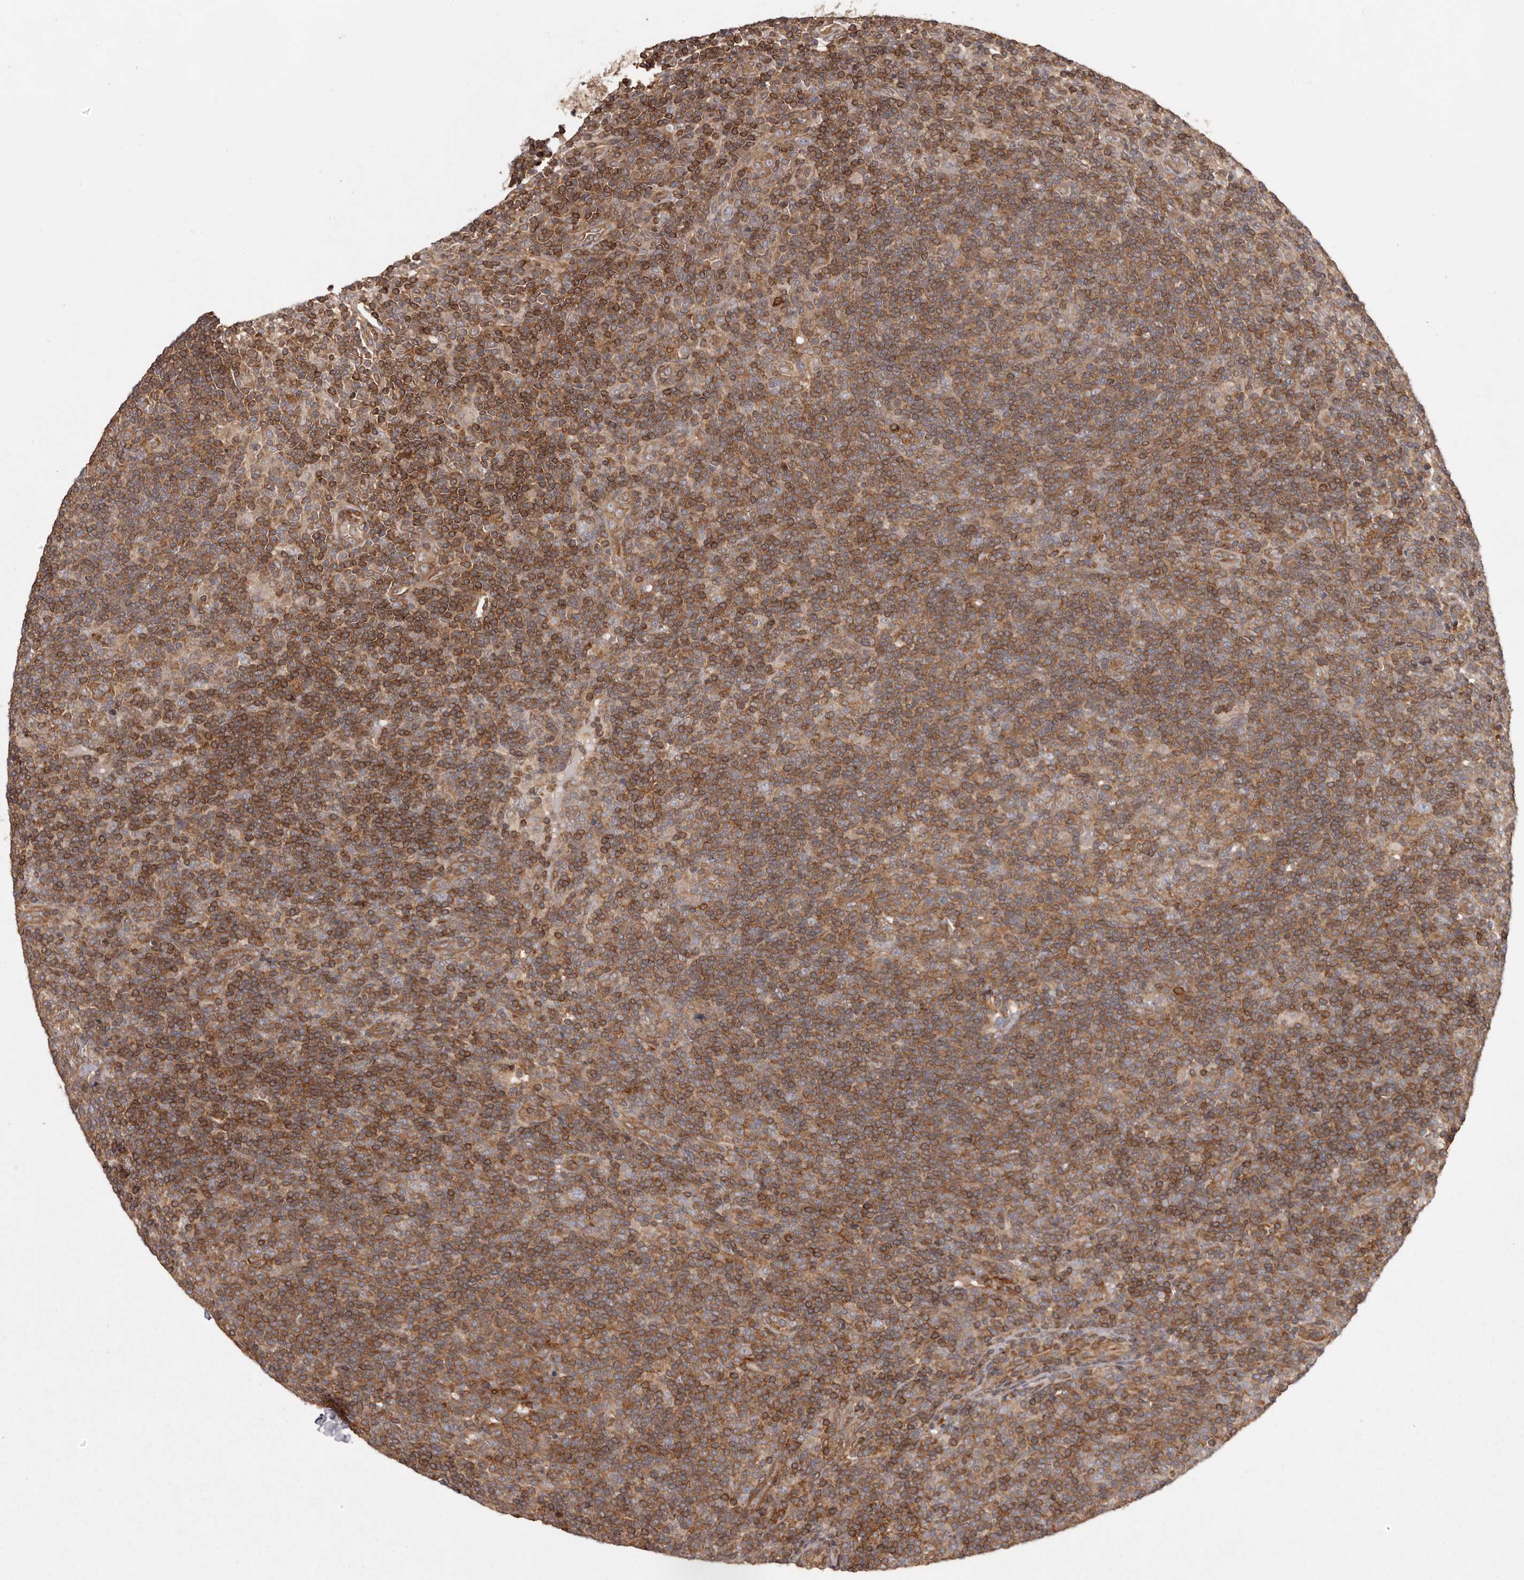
{"staining": {"intensity": "weak", "quantity": ">75%", "location": "cytoplasmic/membranous"}, "tissue": "lymphoma", "cell_type": "Tumor cells", "image_type": "cancer", "snomed": [{"axis": "morphology", "description": "Hodgkin's disease, NOS"}, {"axis": "topography", "description": "Lymph node"}], "caption": "Human Hodgkin's disease stained for a protein (brown) displays weak cytoplasmic/membranous positive expression in approximately >75% of tumor cells.", "gene": "NFKBIA", "patient": {"sex": "female", "age": 57}}